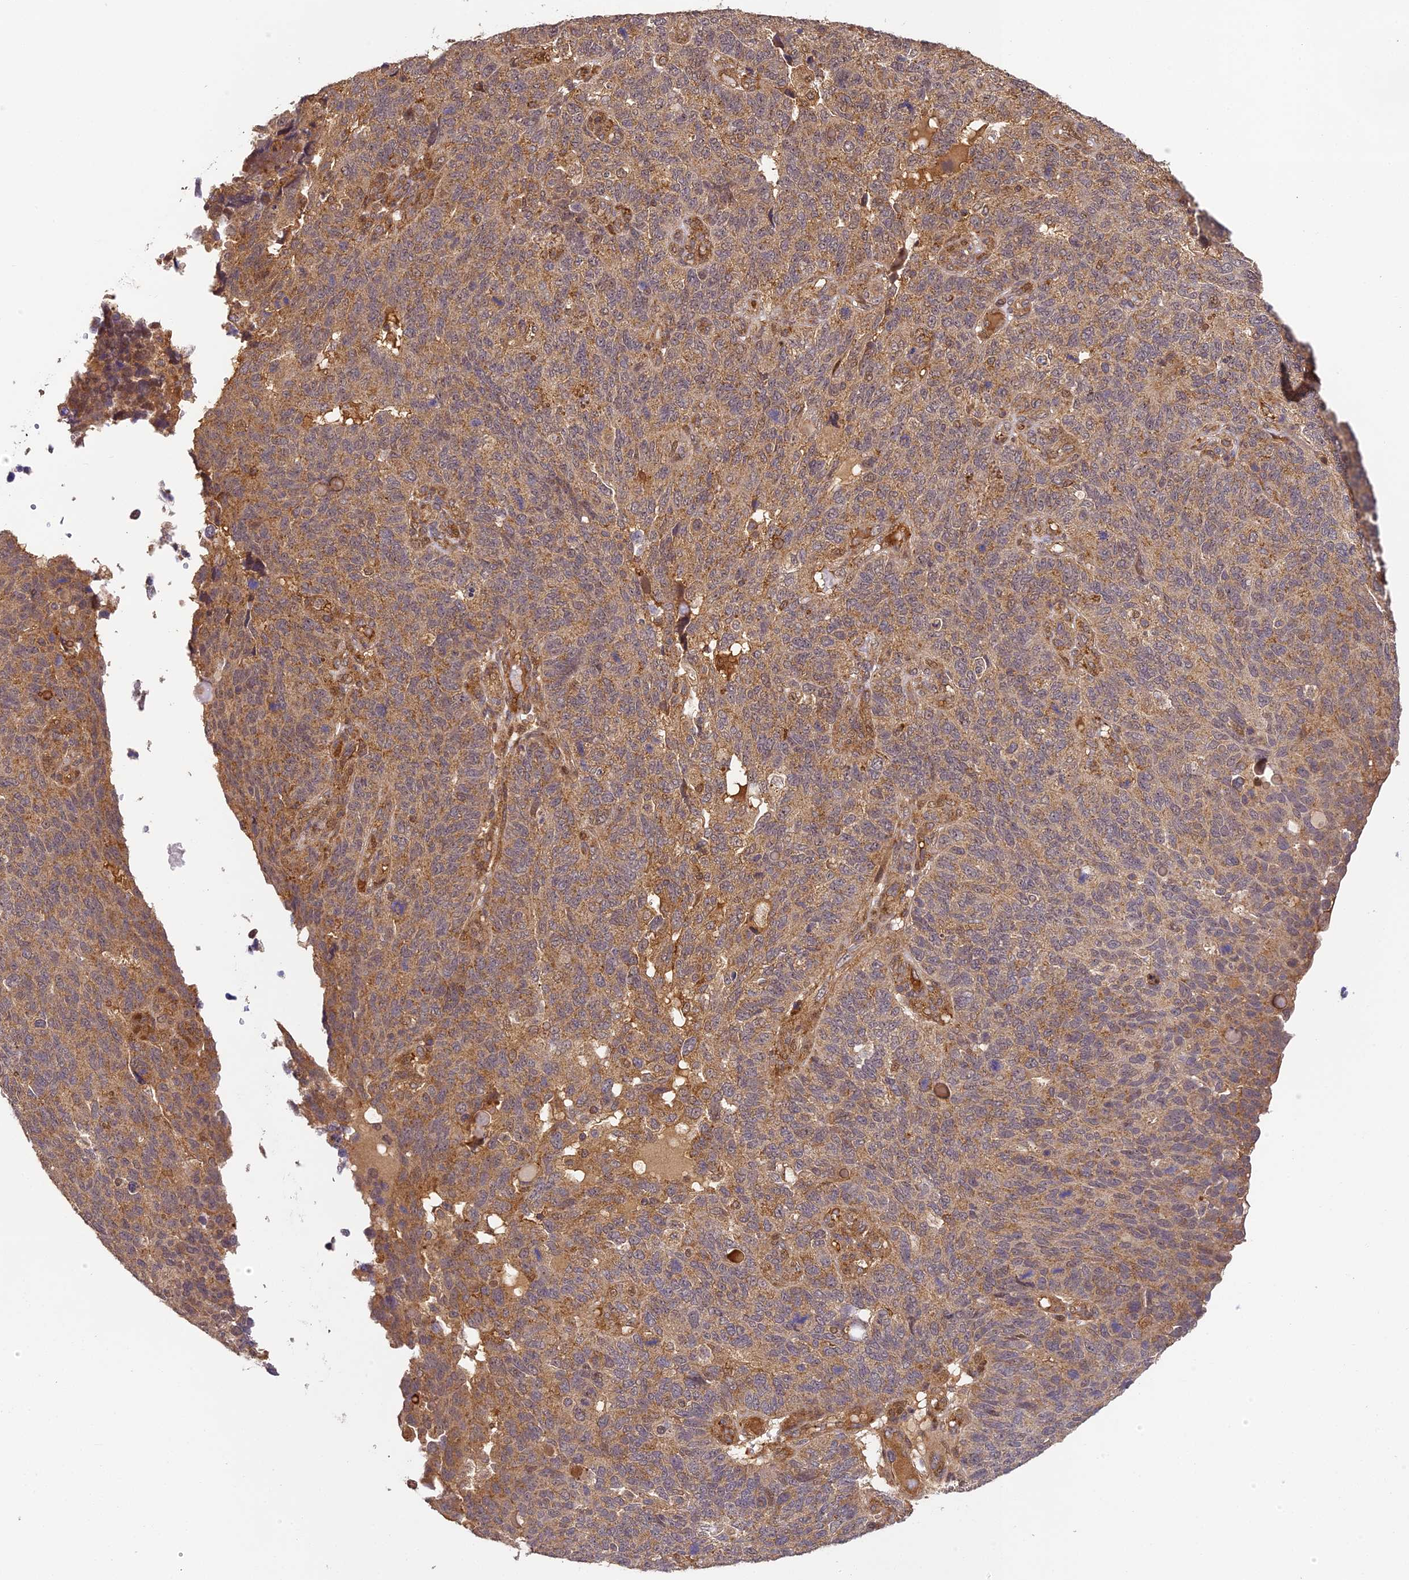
{"staining": {"intensity": "moderate", "quantity": ">75%", "location": "cytoplasmic/membranous"}, "tissue": "endometrial cancer", "cell_type": "Tumor cells", "image_type": "cancer", "snomed": [{"axis": "morphology", "description": "Adenocarcinoma, NOS"}, {"axis": "topography", "description": "Endometrium"}], "caption": "Endometrial cancer (adenocarcinoma) tissue demonstrates moderate cytoplasmic/membranous expression in about >75% of tumor cells", "gene": "ZNF443", "patient": {"sex": "female", "age": 66}}